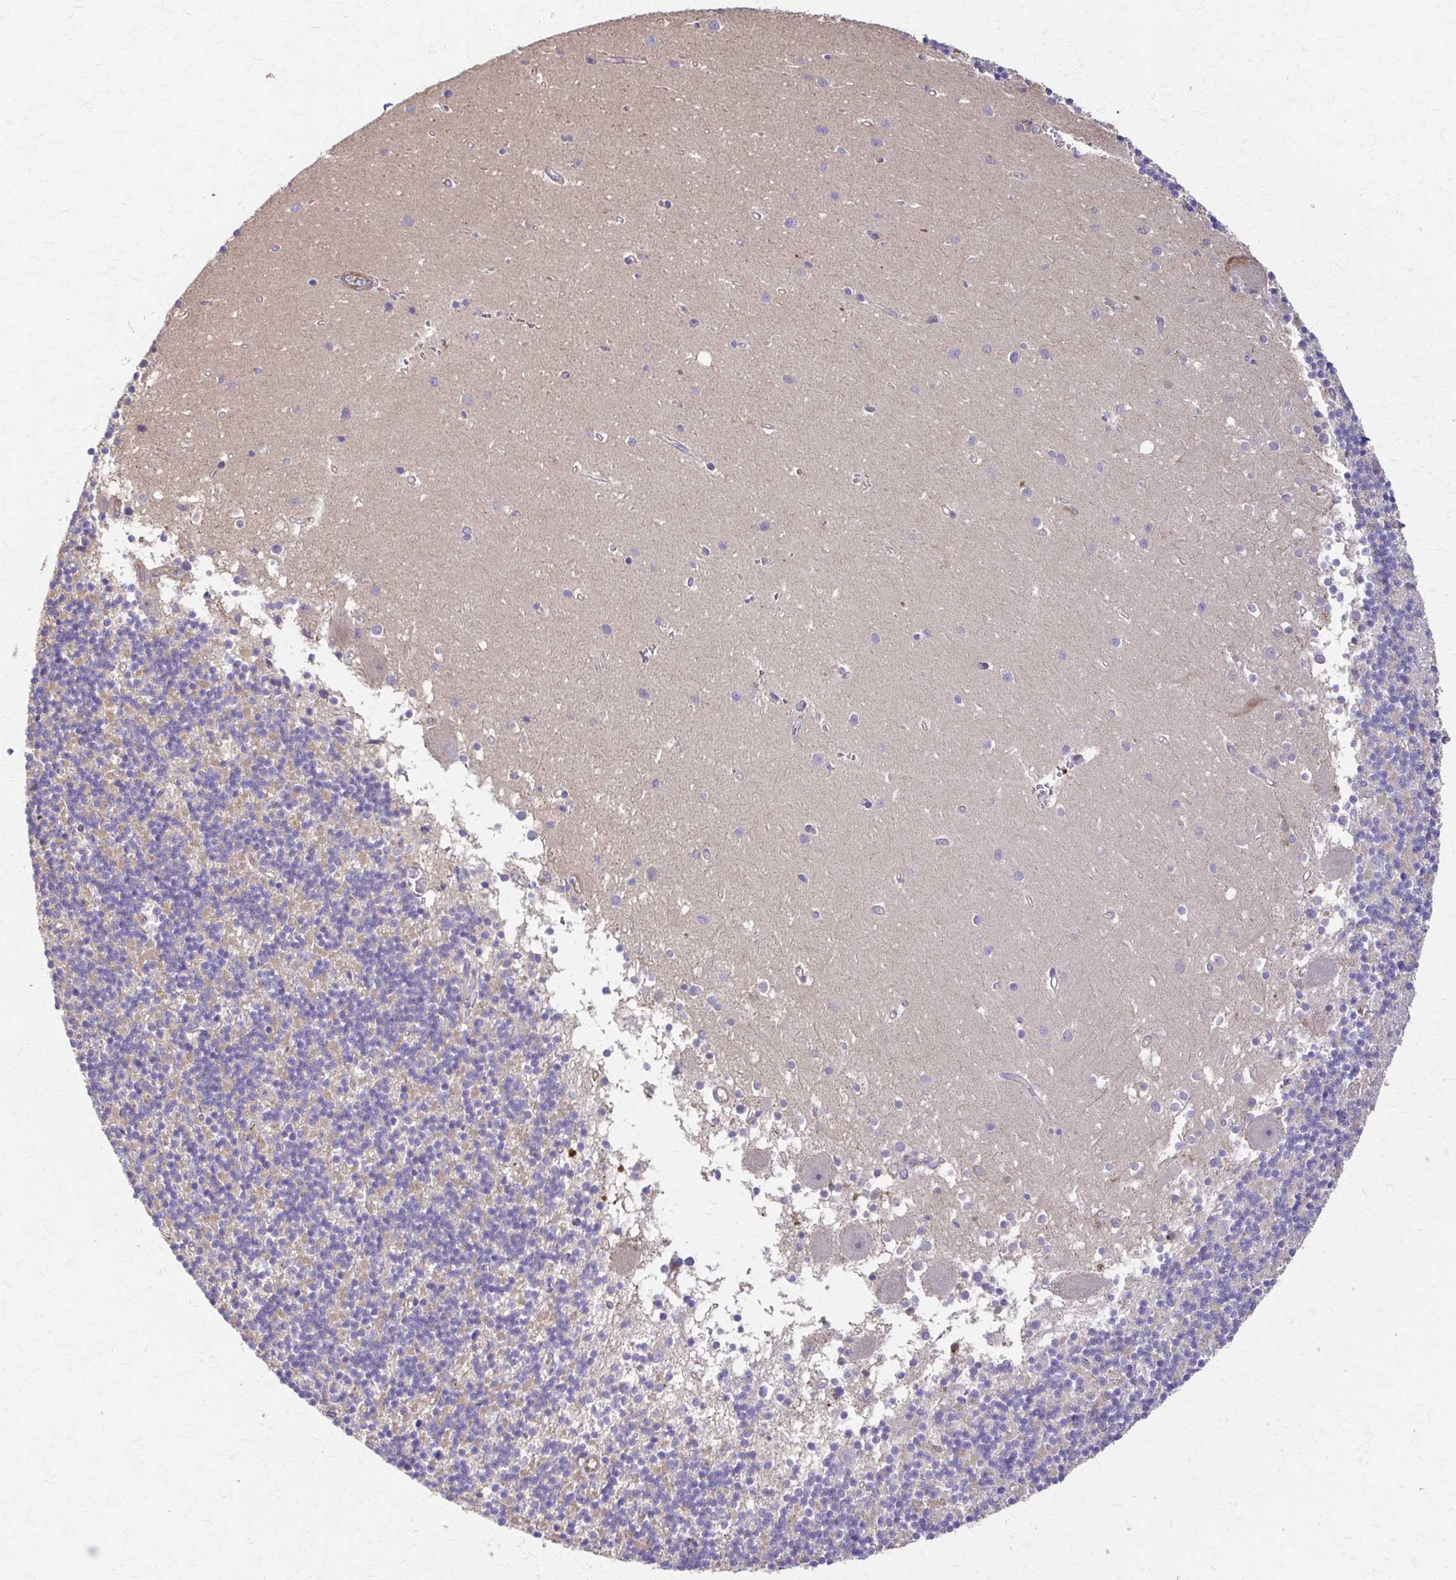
{"staining": {"intensity": "negative", "quantity": "none", "location": "none"}, "tissue": "cerebellum", "cell_type": "Cells in granular layer", "image_type": "normal", "snomed": [{"axis": "morphology", "description": "Normal tissue, NOS"}, {"axis": "topography", "description": "Cerebellum"}], "caption": "This is a histopathology image of immunohistochemistry (IHC) staining of normal cerebellum, which shows no staining in cells in granular layer.", "gene": "DSP", "patient": {"sex": "male", "age": 54}}